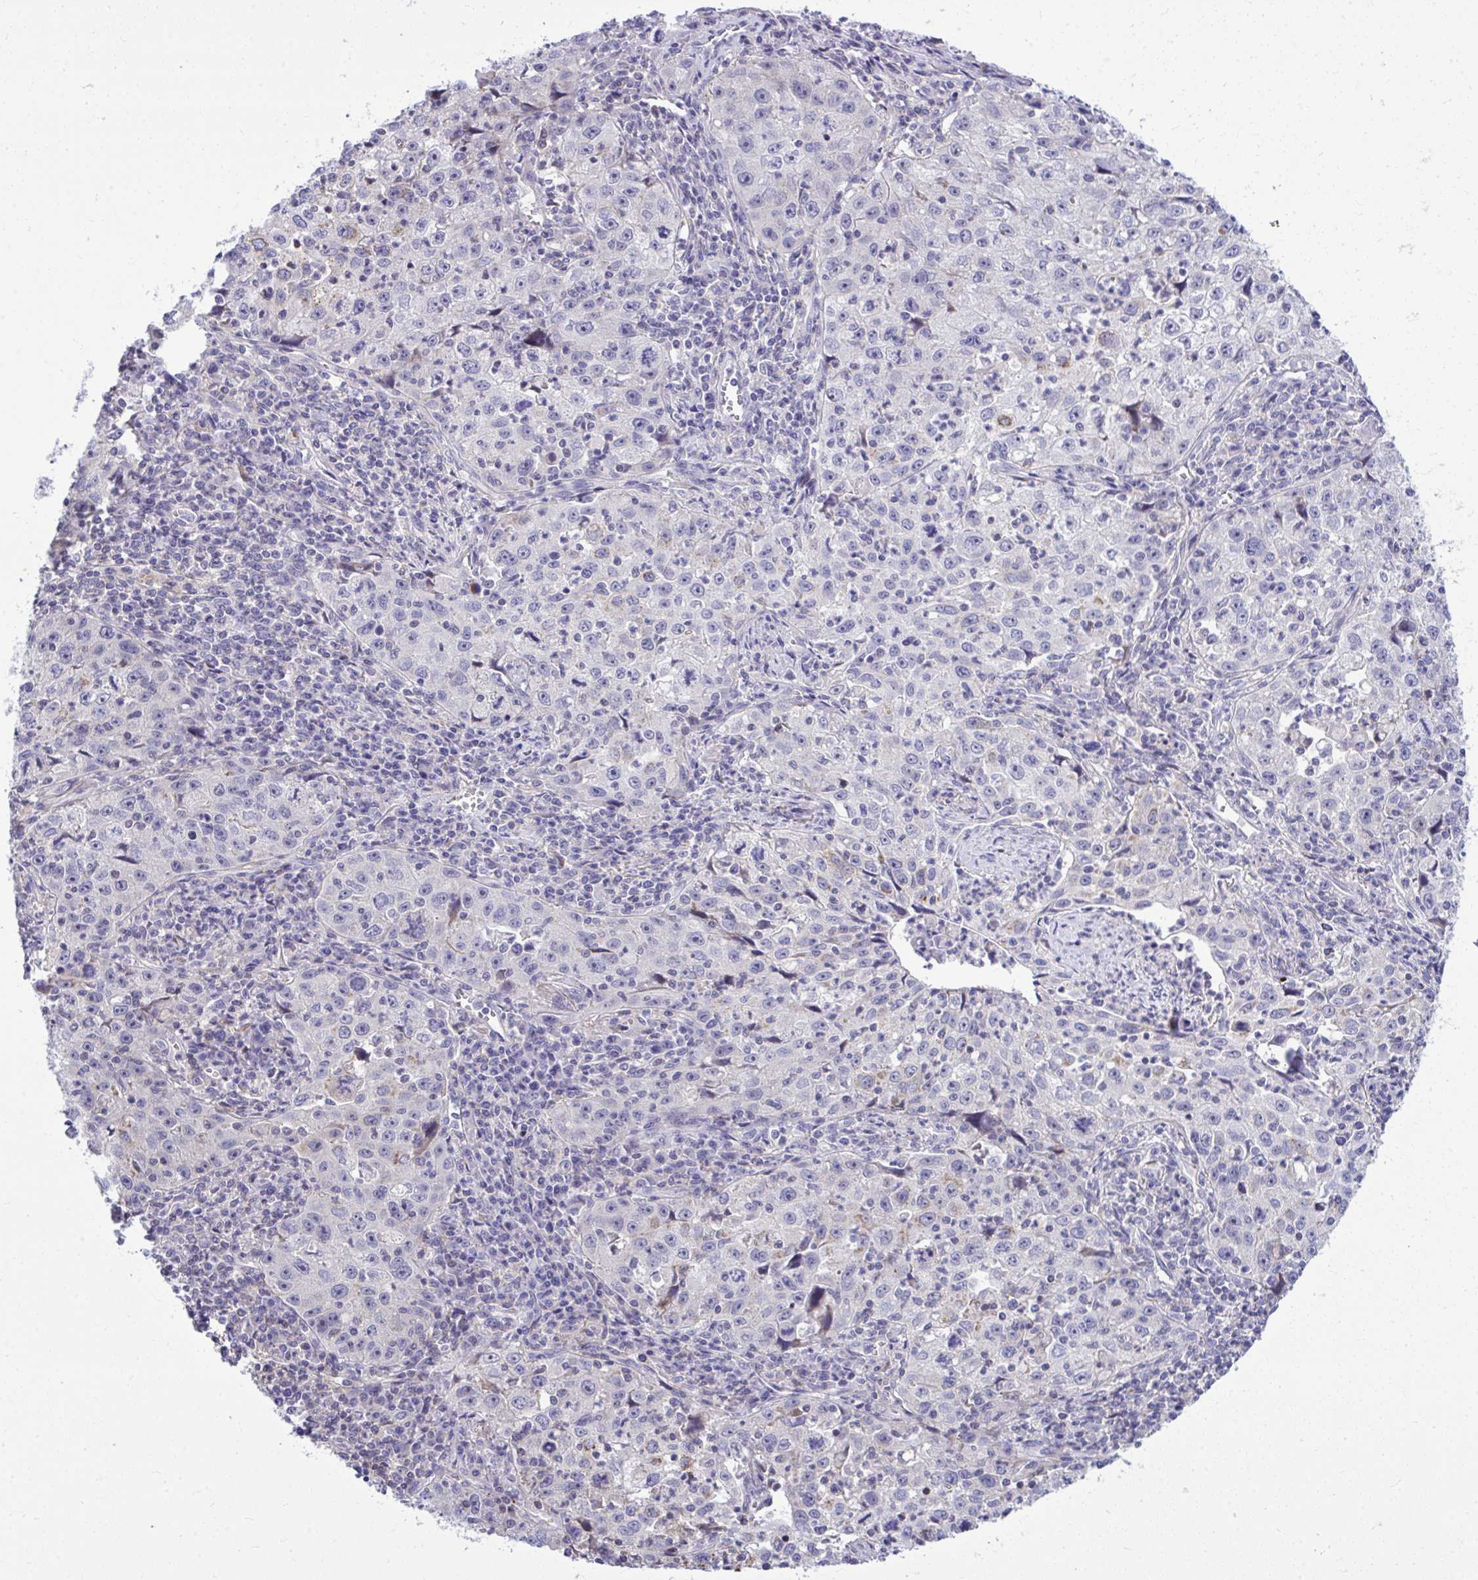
{"staining": {"intensity": "negative", "quantity": "none", "location": "none"}, "tissue": "lung cancer", "cell_type": "Tumor cells", "image_type": "cancer", "snomed": [{"axis": "morphology", "description": "Squamous cell carcinoma, NOS"}, {"axis": "topography", "description": "Lung"}], "caption": "Tumor cells are negative for brown protein staining in lung cancer.", "gene": "GRK4", "patient": {"sex": "male", "age": 71}}